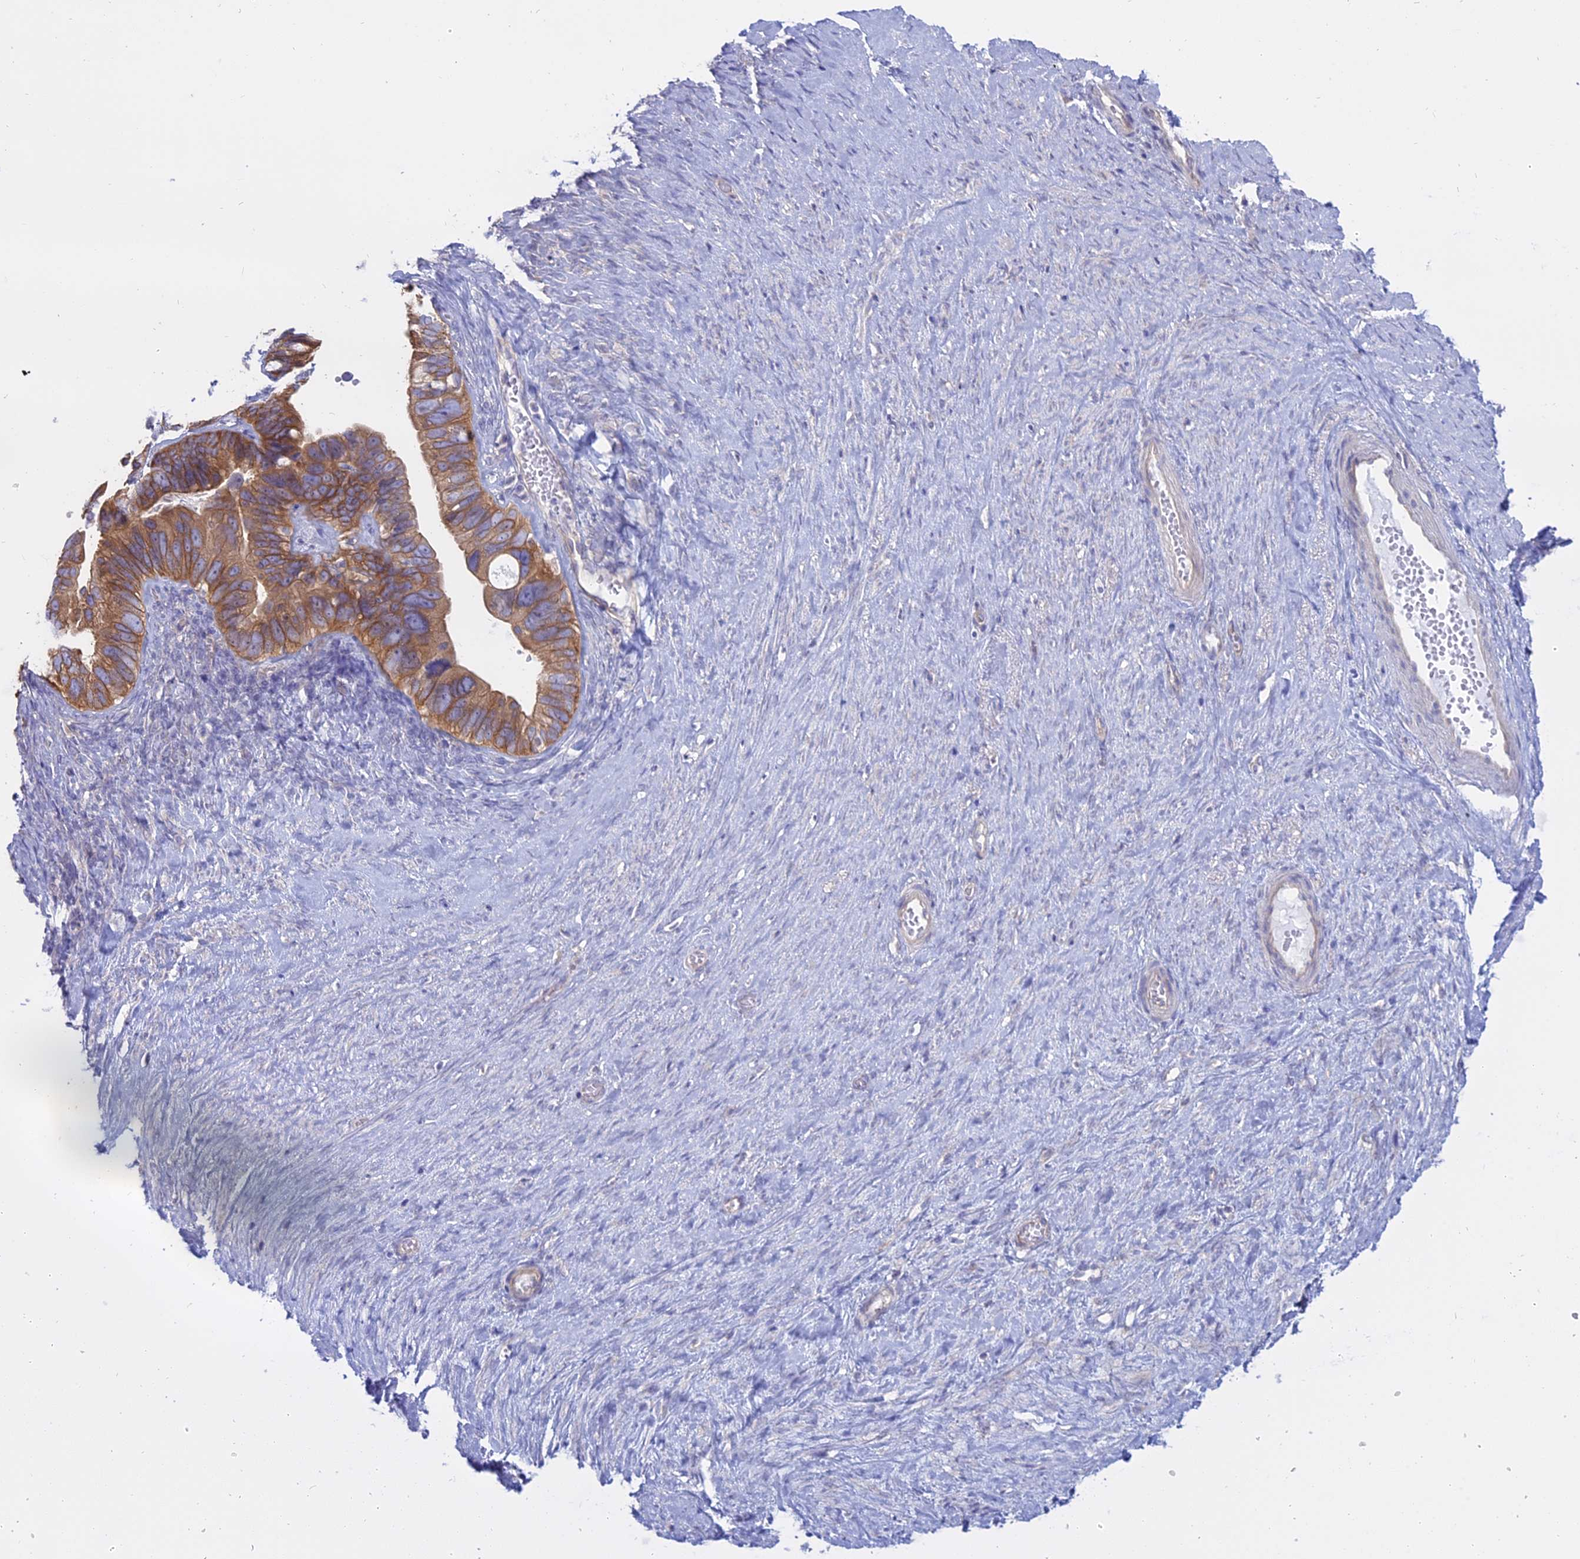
{"staining": {"intensity": "moderate", "quantity": ">75%", "location": "cytoplasmic/membranous"}, "tissue": "ovarian cancer", "cell_type": "Tumor cells", "image_type": "cancer", "snomed": [{"axis": "morphology", "description": "Cystadenocarcinoma, serous, NOS"}, {"axis": "topography", "description": "Ovary"}], "caption": "Approximately >75% of tumor cells in human ovarian cancer (serous cystadenocarcinoma) demonstrate moderate cytoplasmic/membranous protein positivity as visualized by brown immunohistochemical staining.", "gene": "AHCYL1", "patient": {"sex": "female", "age": 56}}